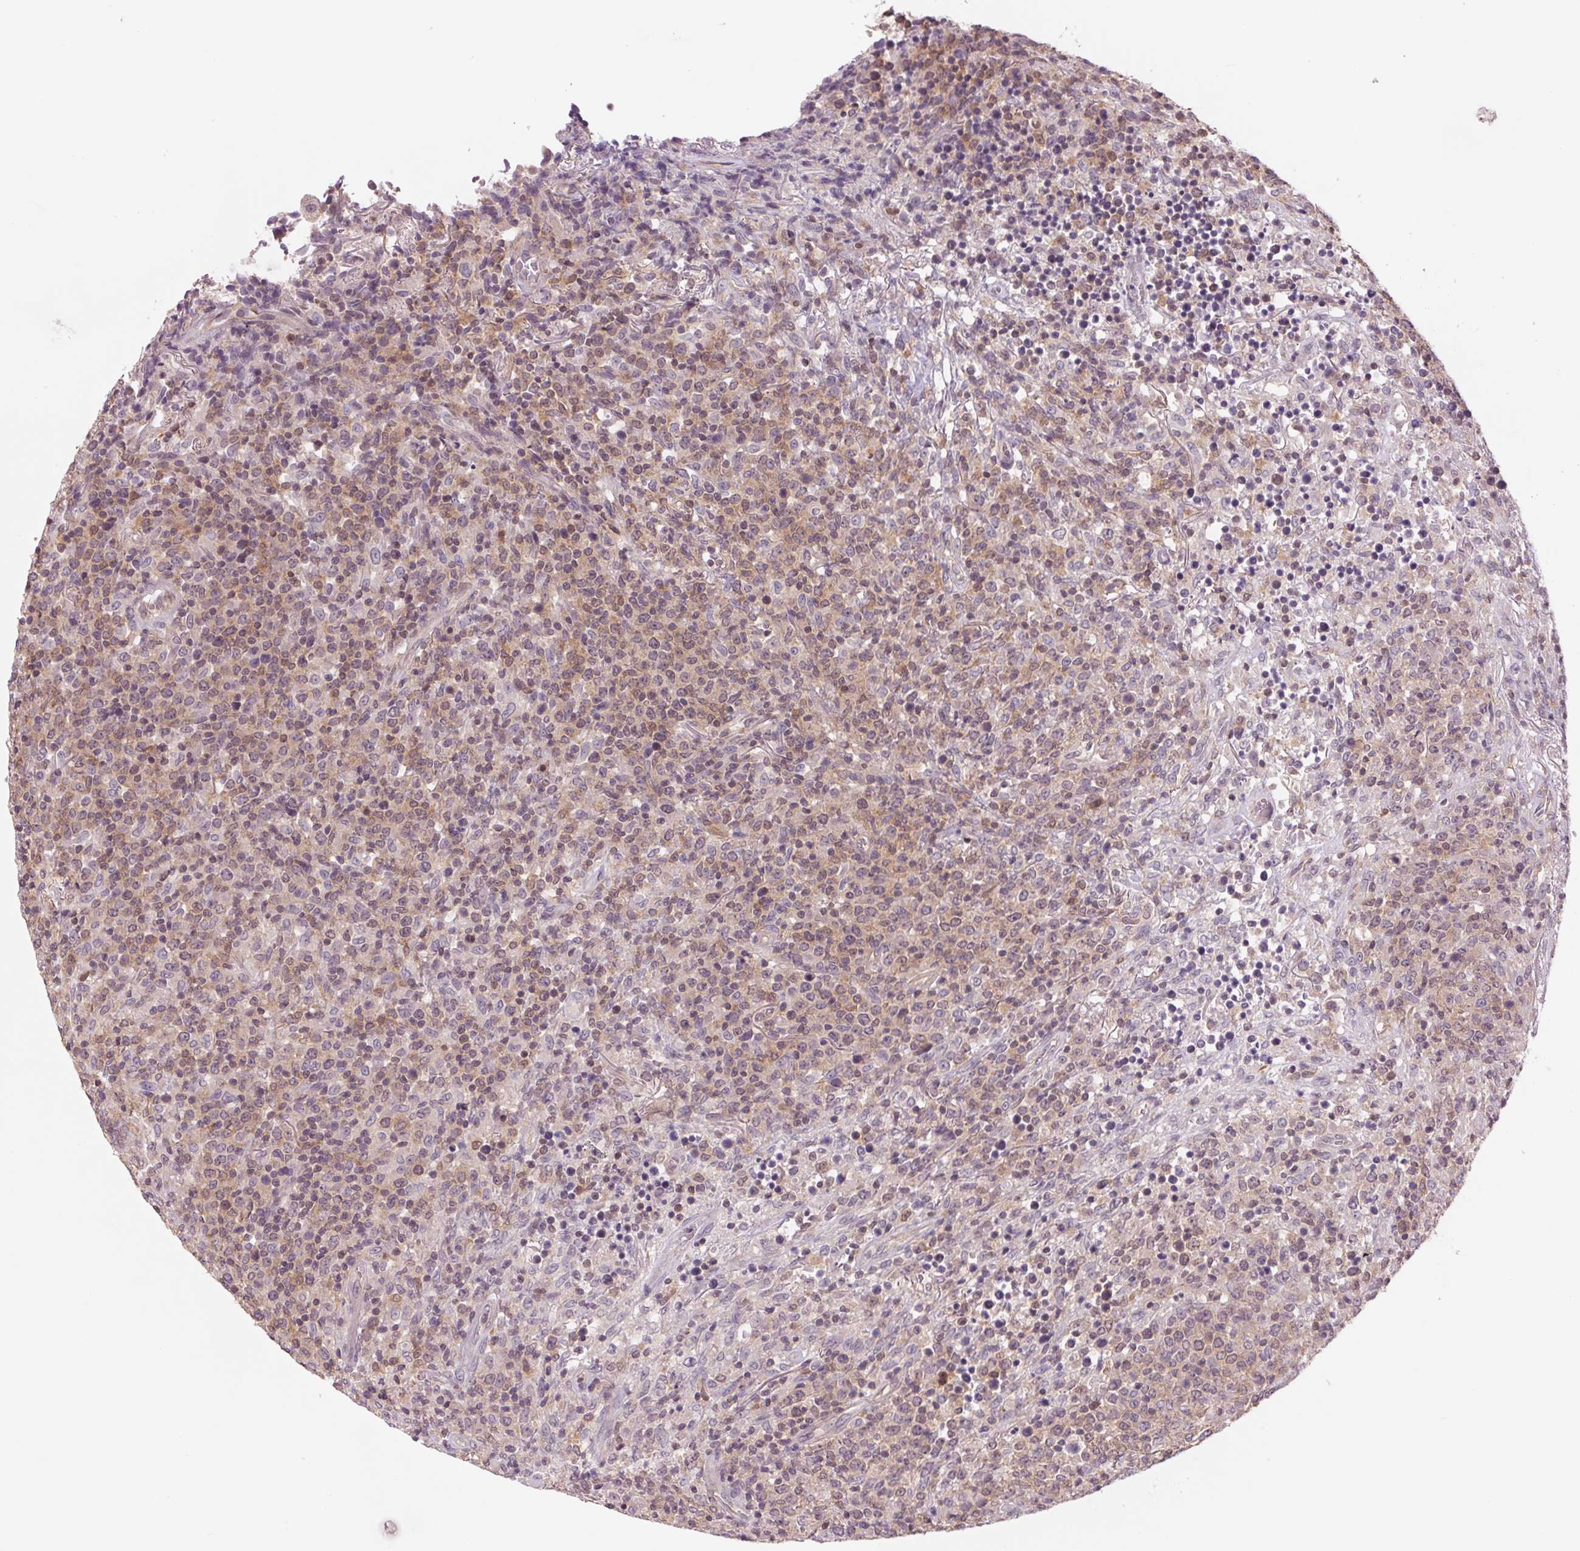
{"staining": {"intensity": "weak", "quantity": "<25%", "location": "cytoplasmic/membranous,nuclear"}, "tissue": "lymphoma", "cell_type": "Tumor cells", "image_type": "cancer", "snomed": [{"axis": "morphology", "description": "Malignant lymphoma, non-Hodgkin's type, High grade"}, {"axis": "topography", "description": "Lung"}], "caption": "High power microscopy image of an immunohistochemistry (IHC) histopathology image of lymphoma, revealing no significant expression in tumor cells.", "gene": "SH3RF2", "patient": {"sex": "male", "age": 79}}